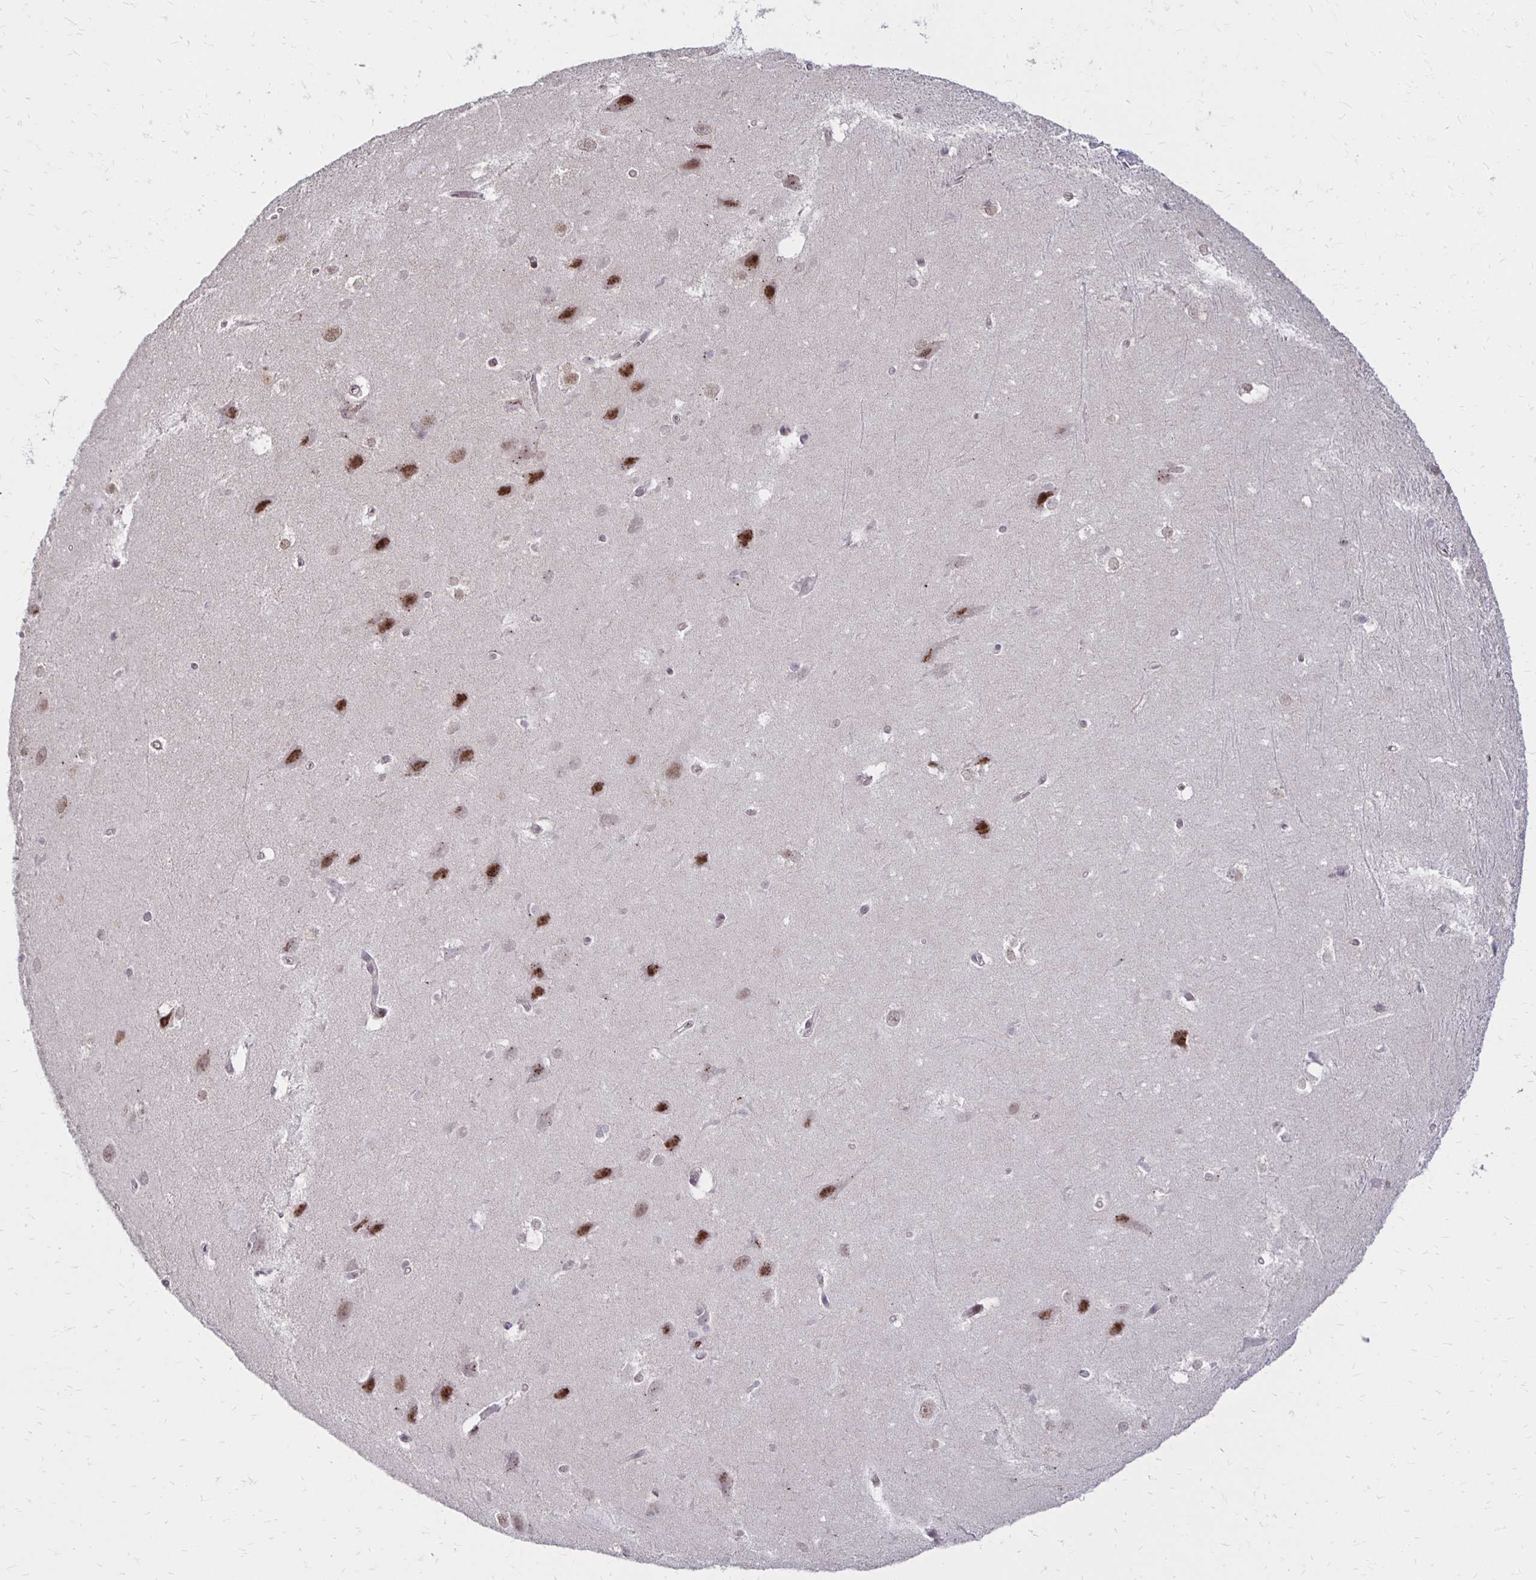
{"staining": {"intensity": "negative", "quantity": "none", "location": "none"}, "tissue": "hippocampus", "cell_type": "Glial cells", "image_type": "normal", "snomed": [{"axis": "morphology", "description": "Normal tissue, NOS"}, {"axis": "topography", "description": "Cerebral cortex"}, {"axis": "topography", "description": "Hippocampus"}], "caption": "Immunohistochemical staining of benign hippocampus shows no significant expression in glial cells. (DAB (3,3'-diaminobenzidine) immunohistochemistry, high magnification).", "gene": "DAGLA", "patient": {"sex": "female", "age": 19}}